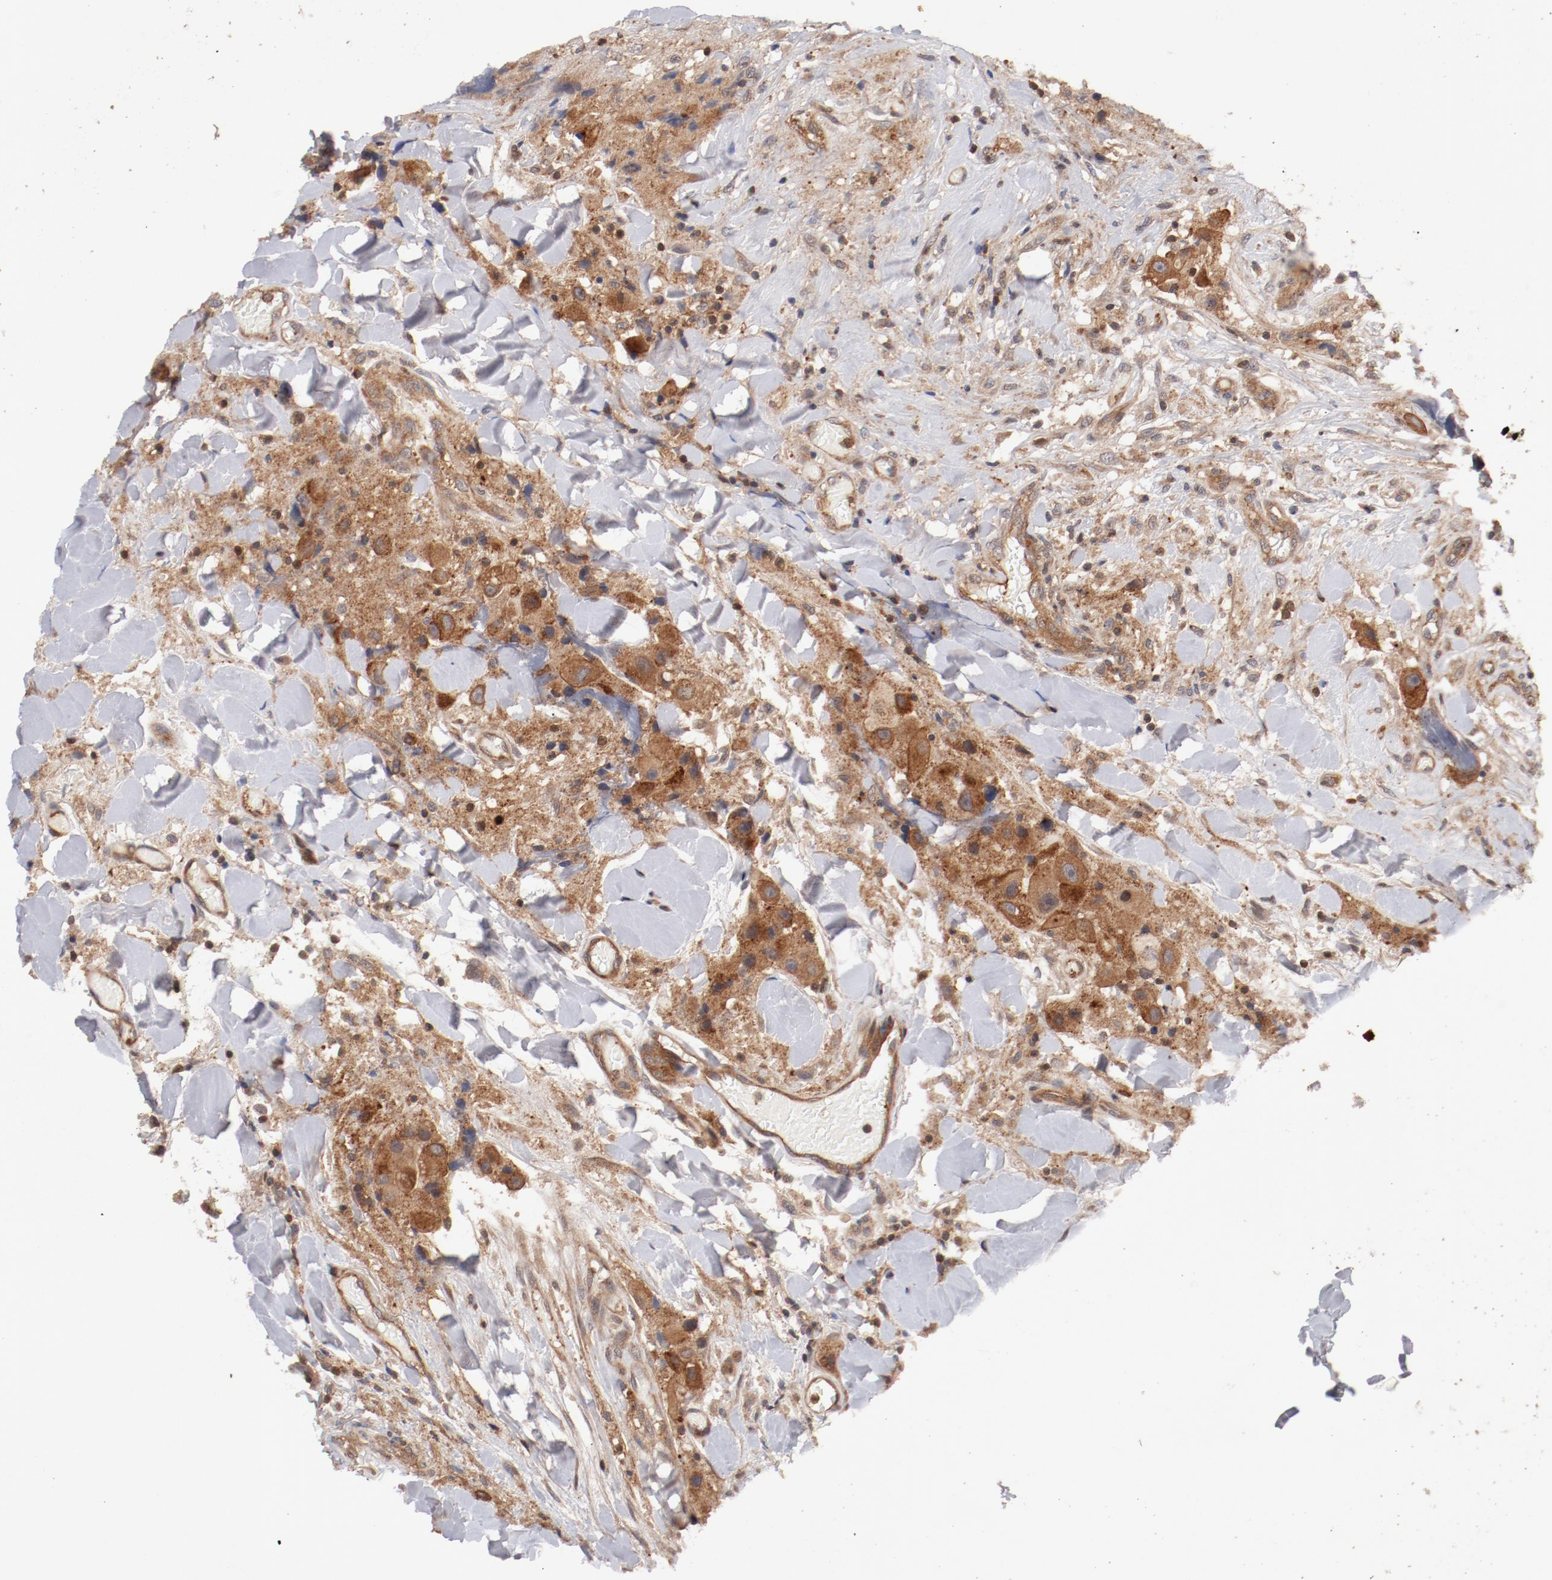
{"staining": {"intensity": "moderate", "quantity": ">75%", "location": "cytoplasmic/membranous"}, "tissue": "head and neck cancer", "cell_type": "Tumor cells", "image_type": "cancer", "snomed": [{"axis": "morphology", "description": "Normal tissue, NOS"}, {"axis": "morphology", "description": "Adenocarcinoma, NOS"}, {"axis": "topography", "description": "Salivary gland"}, {"axis": "topography", "description": "Head-Neck"}], "caption": "Tumor cells exhibit moderate cytoplasmic/membranous expression in about >75% of cells in adenocarcinoma (head and neck).", "gene": "GUF1", "patient": {"sex": "male", "age": 80}}